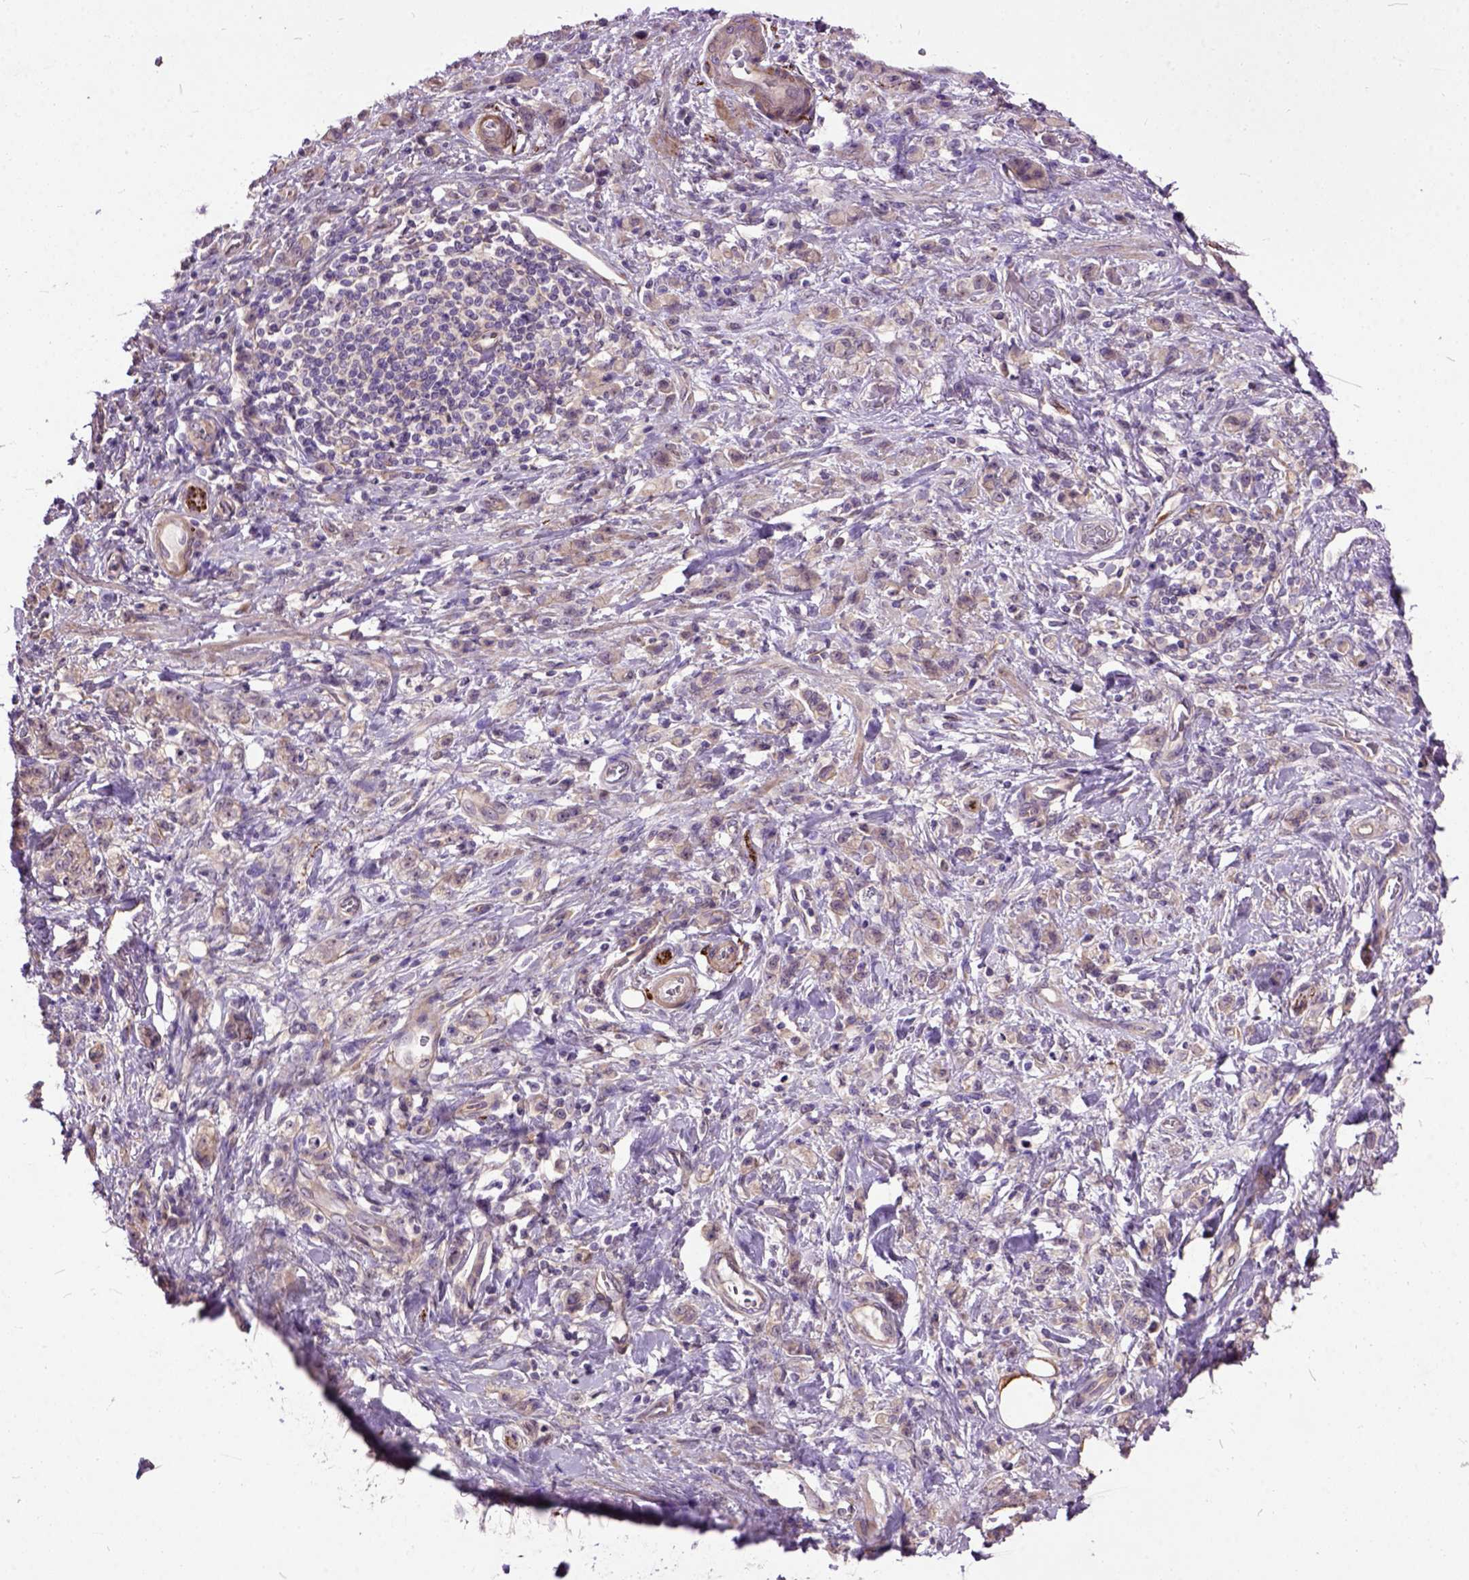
{"staining": {"intensity": "negative", "quantity": "none", "location": "none"}, "tissue": "stomach cancer", "cell_type": "Tumor cells", "image_type": "cancer", "snomed": [{"axis": "morphology", "description": "Adenocarcinoma, NOS"}, {"axis": "topography", "description": "Stomach"}], "caption": "IHC photomicrograph of human stomach cancer (adenocarcinoma) stained for a protein (brown), which demonstrates no expression in tumor cells. (DAB IHC, high magnification).", "gene": "MAPT", "patient": {"sex": "male", "age": 77}}